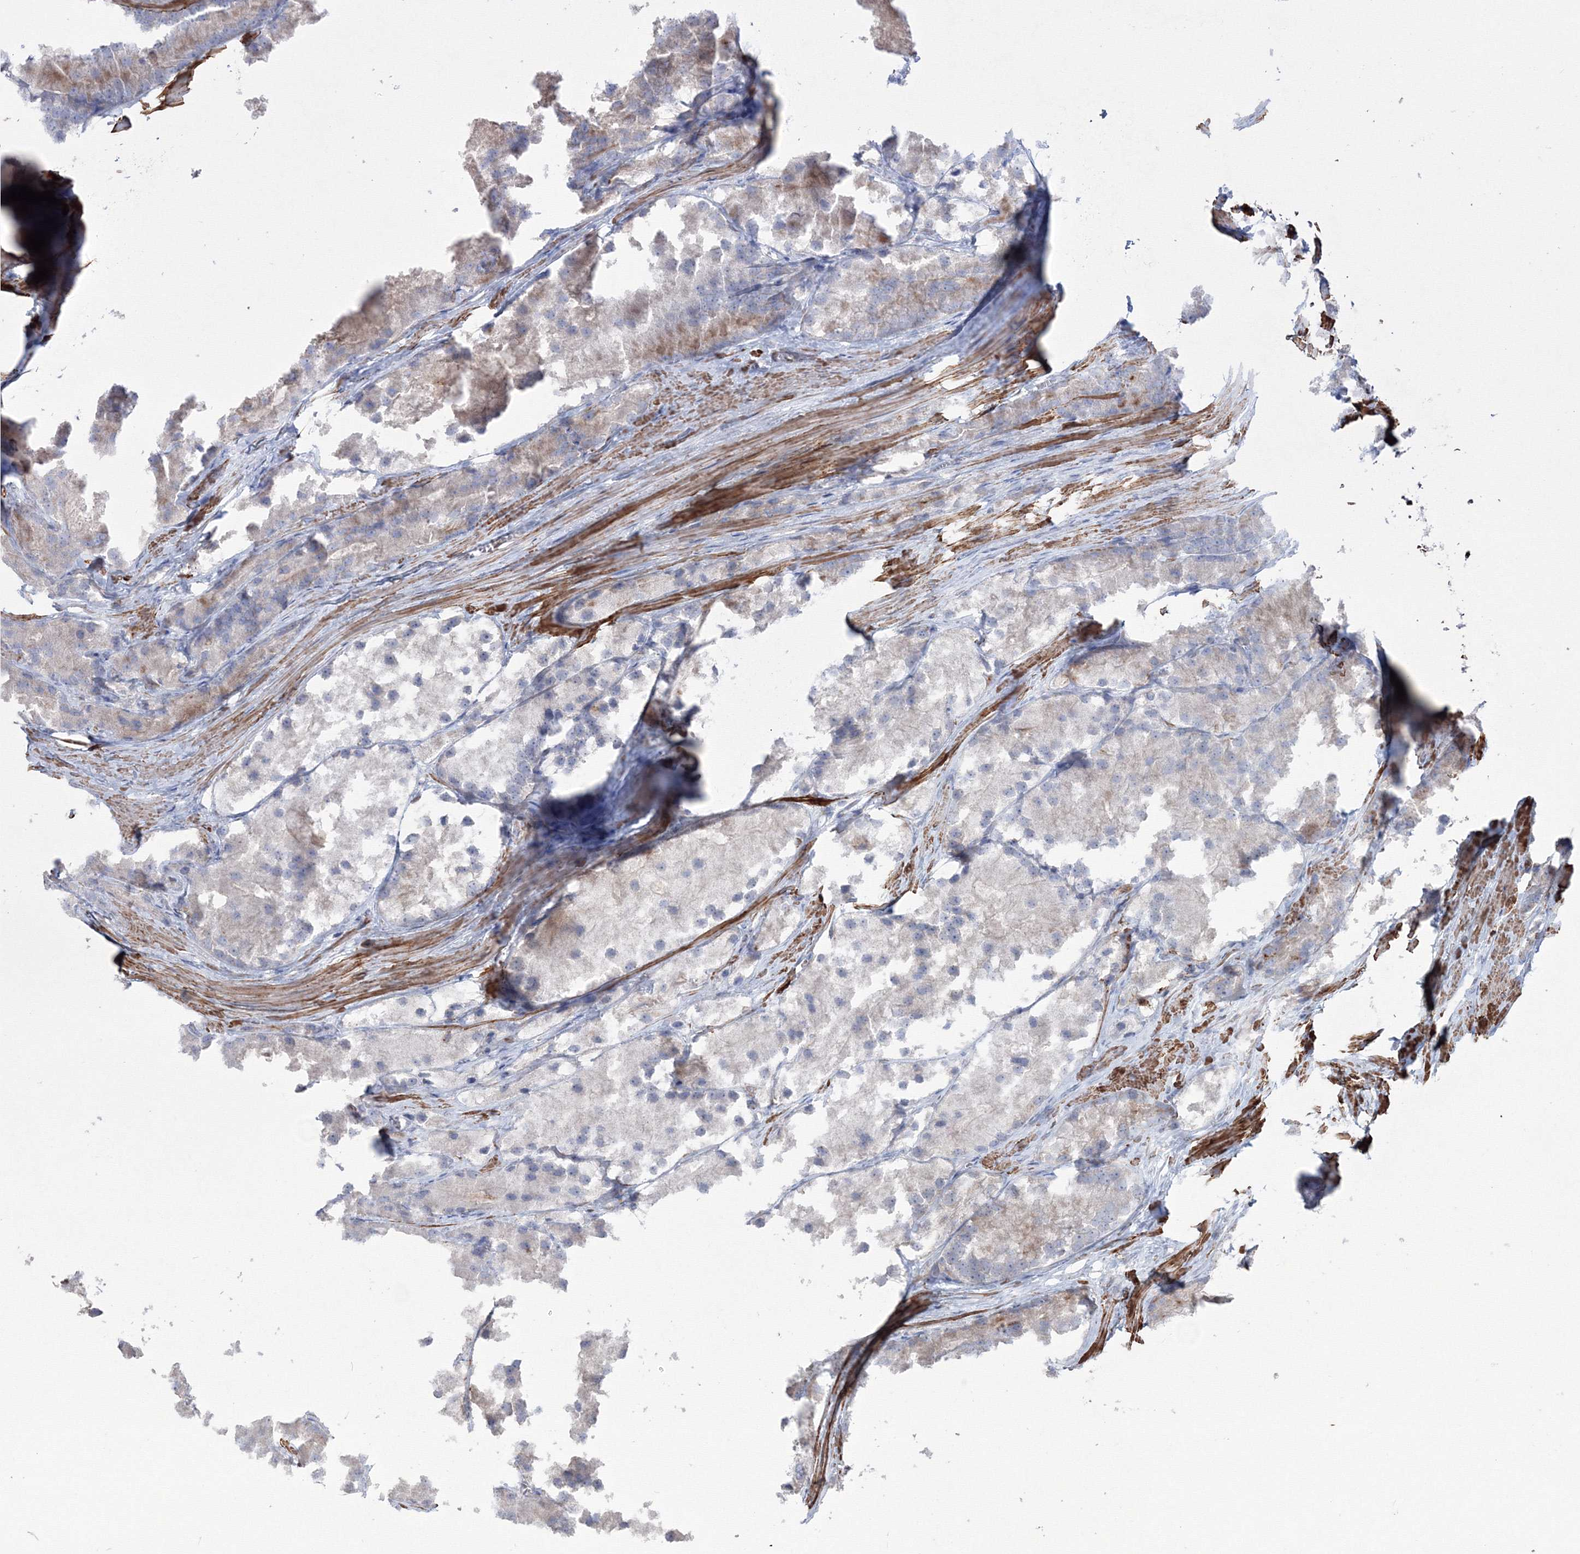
{"staining": {"intensity": "negative", "quantity": "none", "location": "none"}, "tissue": "prostate cancer", "cell_type": "Tumor cells", "image_type": "cancer", "snomed": [{"axis": "morphology", "description": "Adenocarcinoma, Low grade"}, {"axis": "topography", "description": "Prostate"}], "caption": "Protein analysis of adenocarcinoma (low-grade) (prostate) reveals no significant staining in tumor cells.", "gene": "GPR82", "patient": {"sex": "male", "age": 69}}